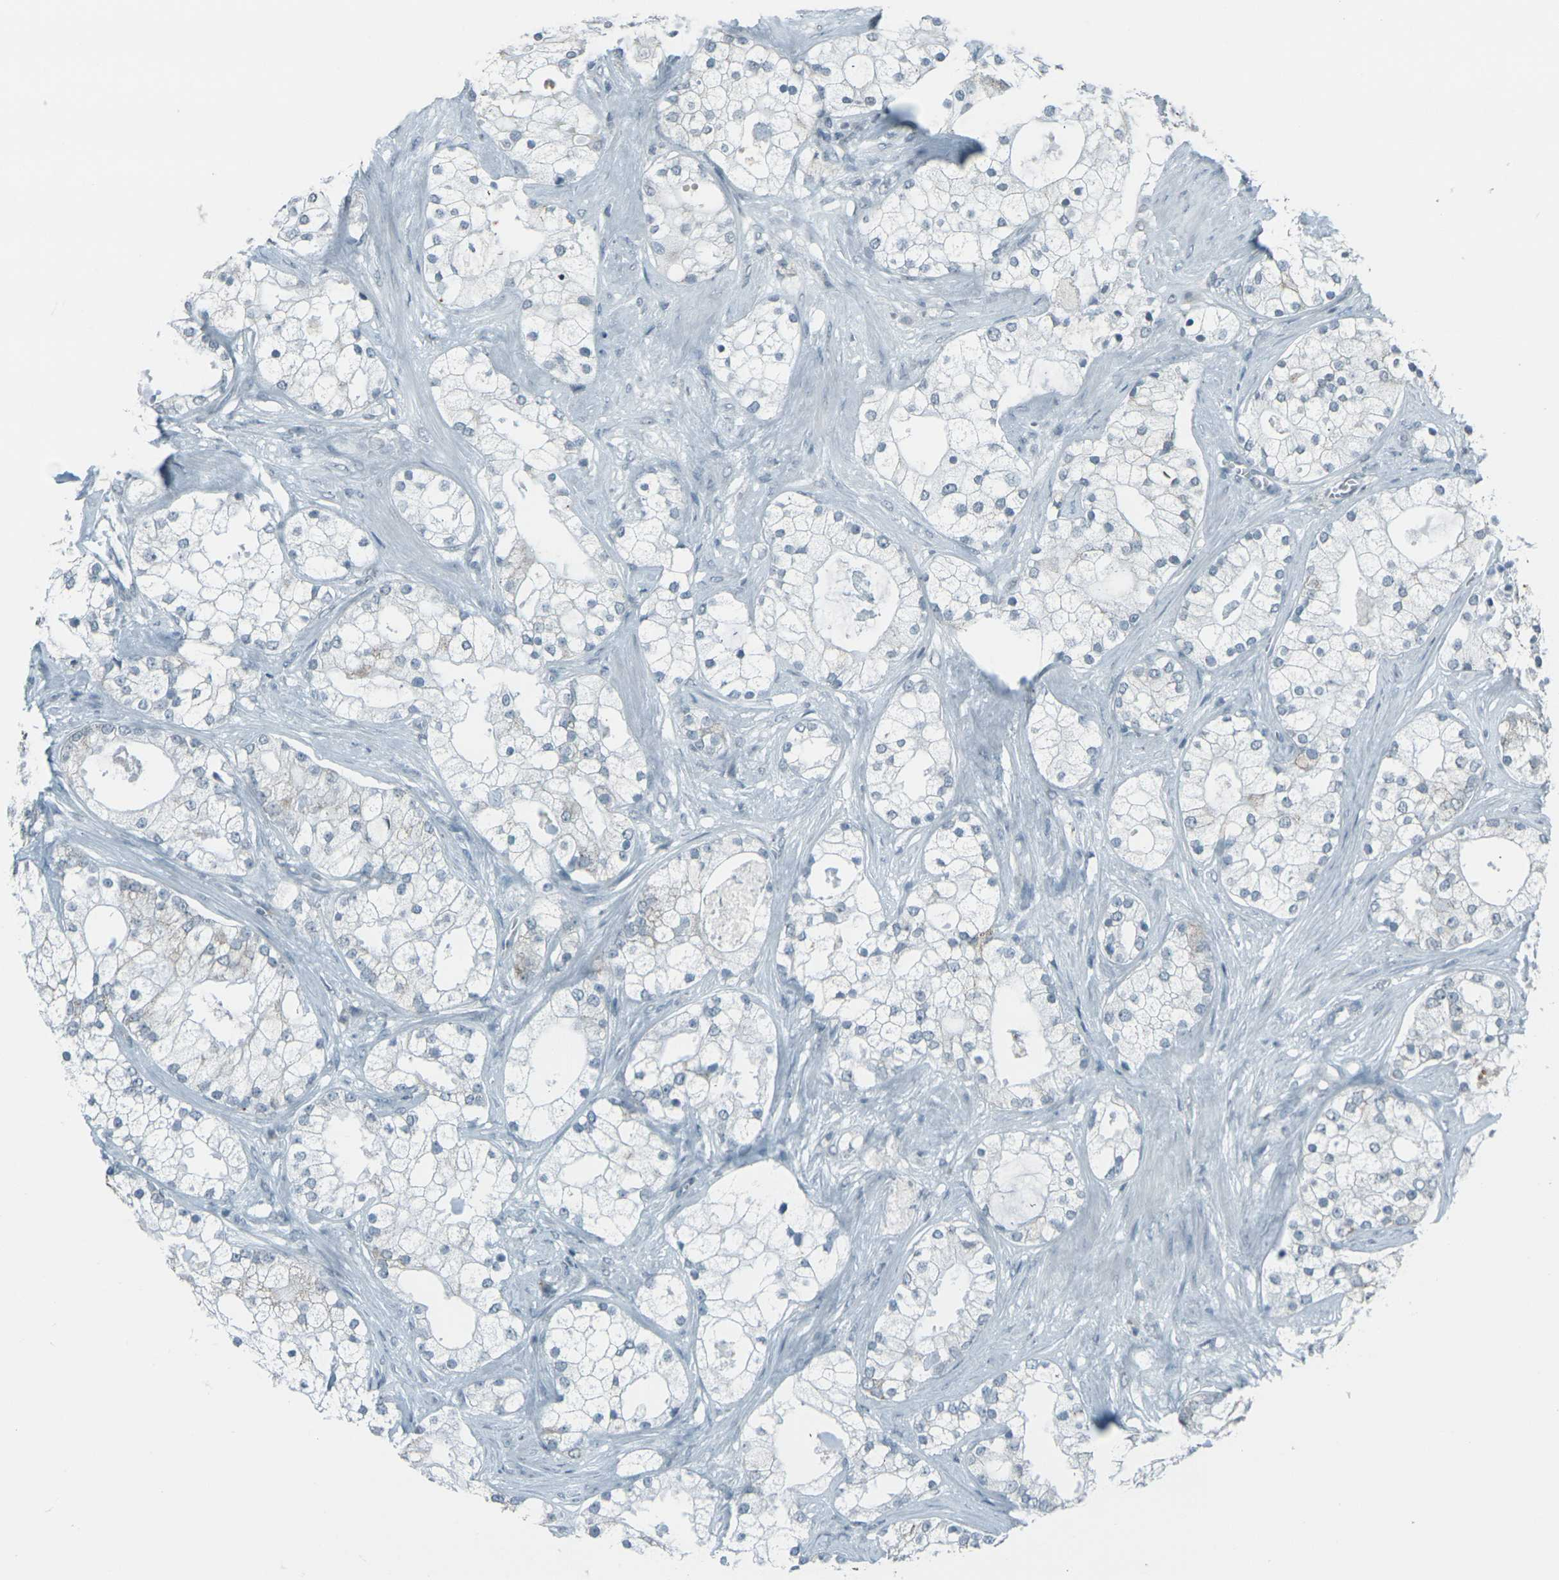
{"staining": {"intensity": "negative", "quantity": "none", "location": "none"}, "tissue": "prostate cancer", "cell_type": "Tumor cells", "image_type": "cancer", "snomed": [{"axis": "morphology", "description": "Adenocarcinoma, Low grade"}, {"axis": "topography", "description": "Prostate"}], "caption": "There is no significant staining in tumor cells of prostate low-grade adenocarcinoma.", "gene": "H2BC1", "patient": {"sex": "male", "age": 58}}